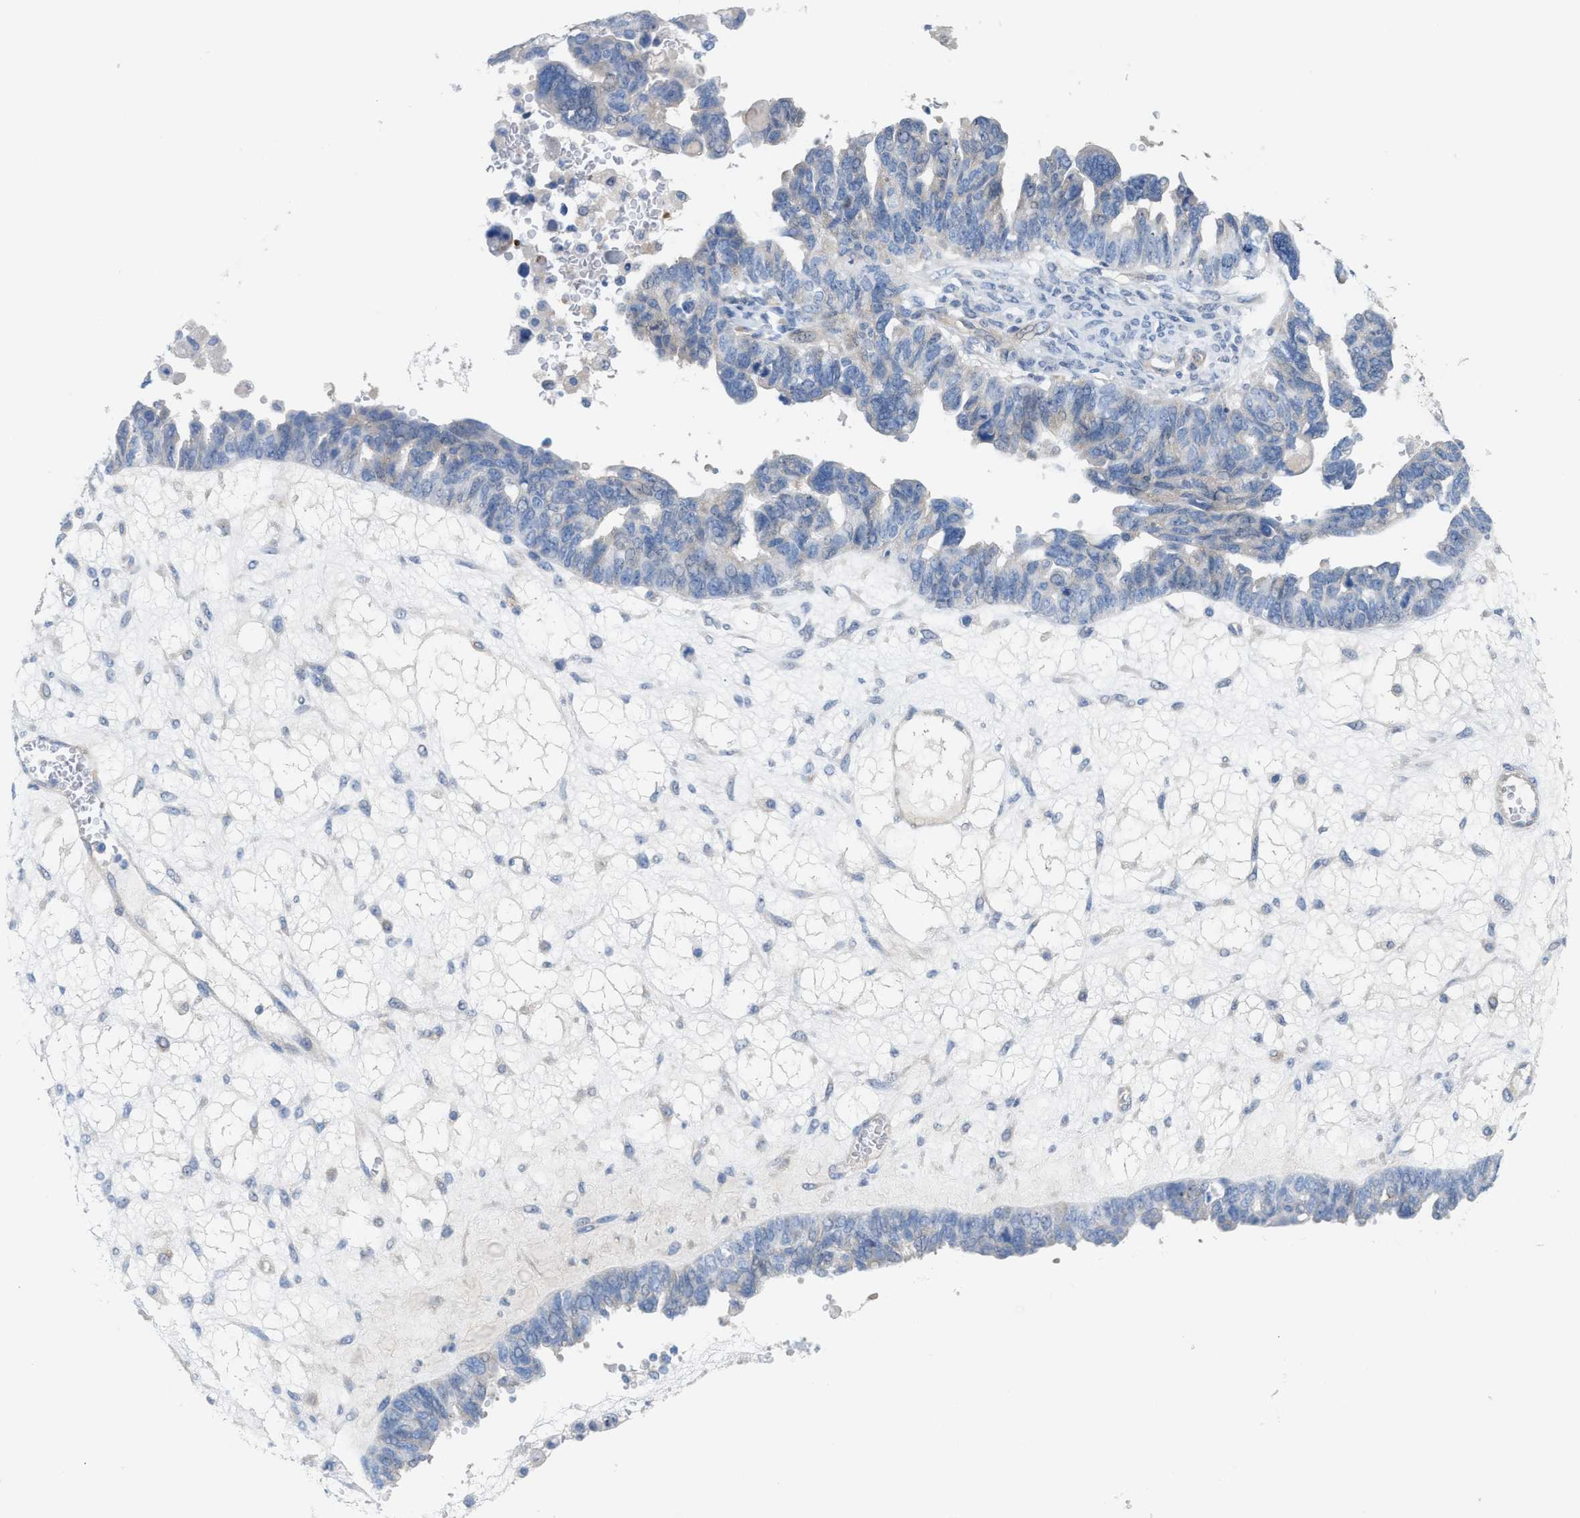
{"staining": {"intensity": "negative", "quantity": "none", "location": "none"}, "tissue": "ovarian cancer", "cell_type": "Tumor cells", "image_type": "cancer", "snomed": [{"axis": "morphology", "description": "Cystadenocarcinoma, serous, NOS"}, {"axis": "topography", "description": "Ovary"}], "caption": "The image demonstrates no significant positivity in tumor cells of ovarian serous cystadenocarcinoma.", "gene": "MPP3", "patient": {"sex": "female", "age": 79}}